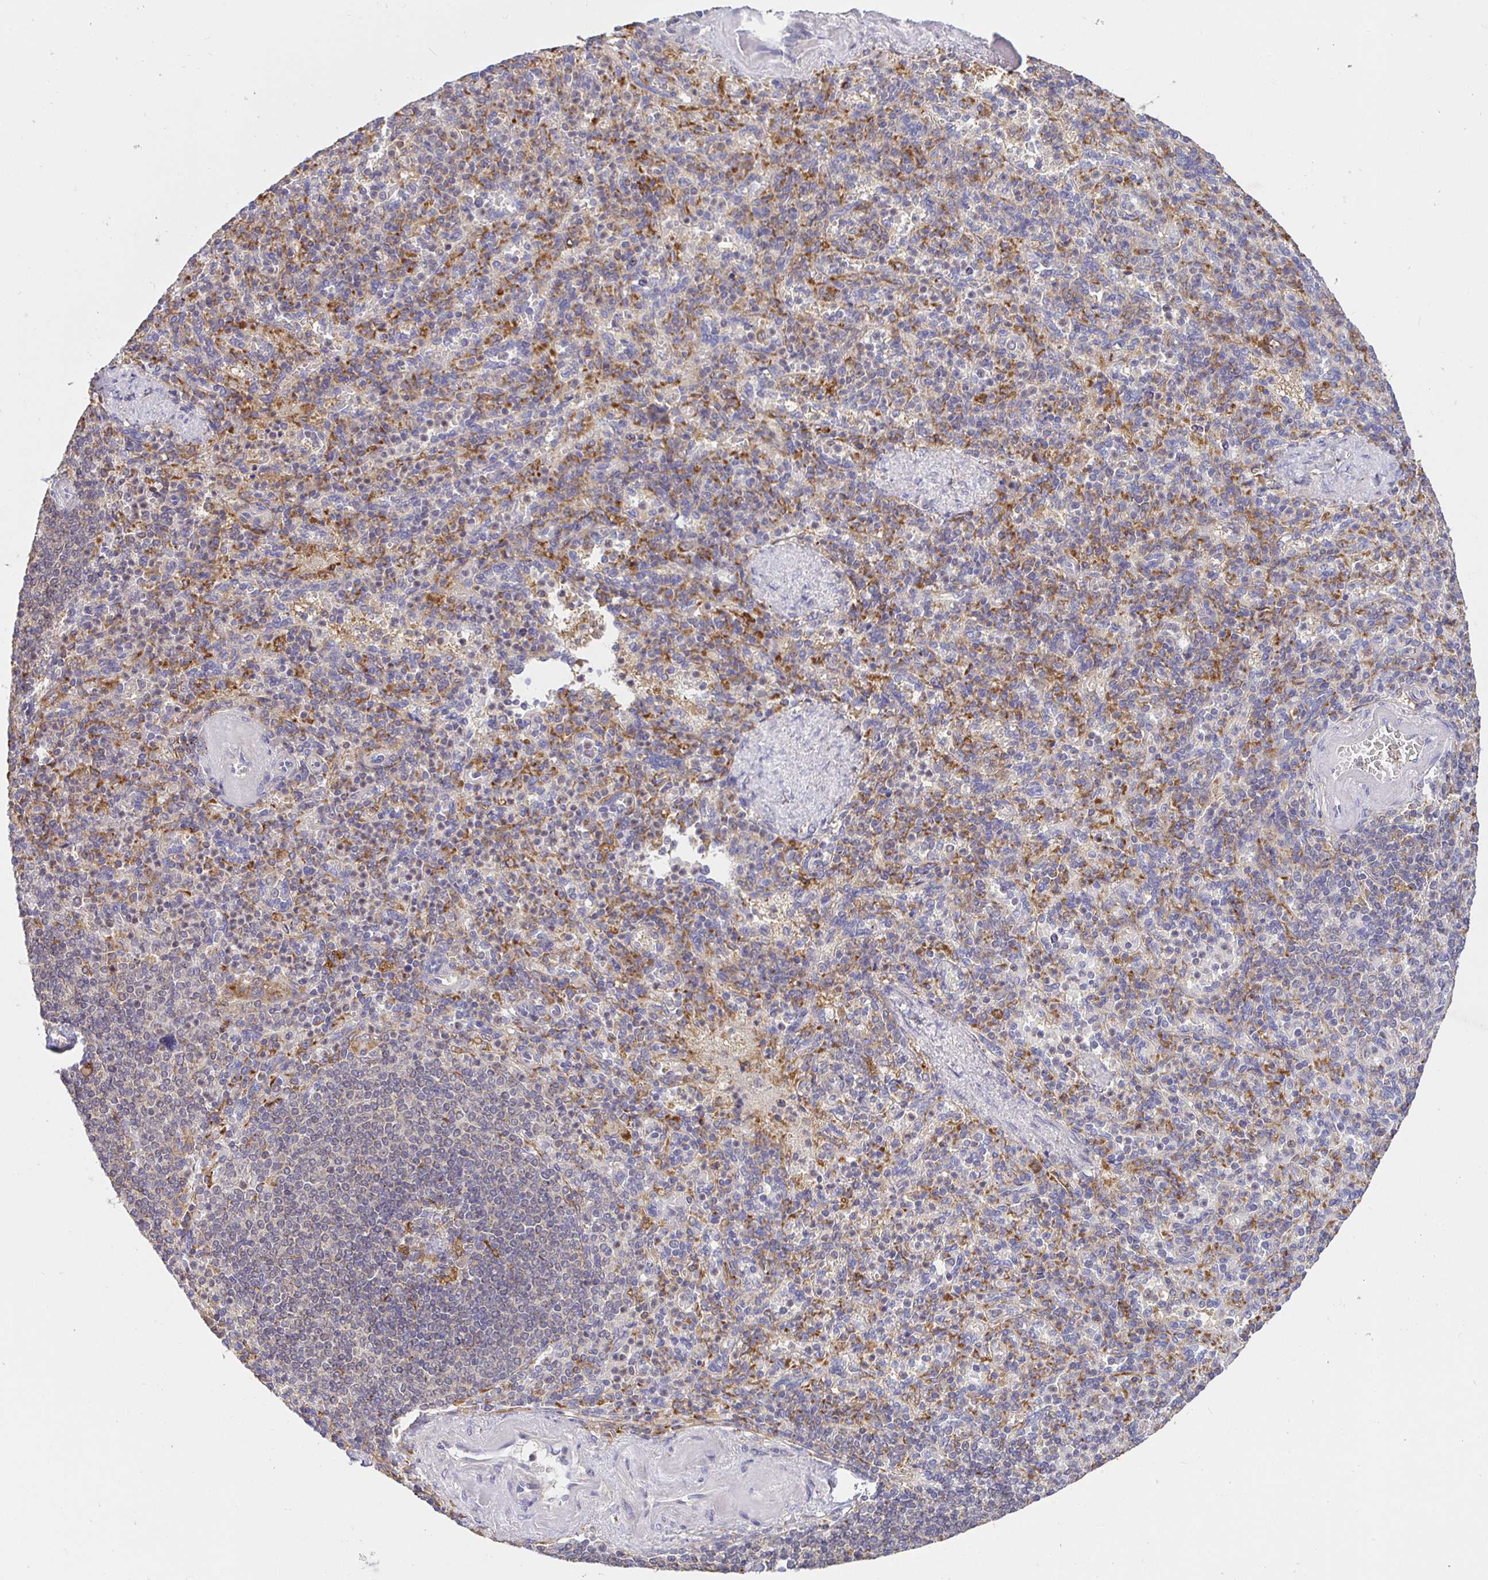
{"staining": {"intensity": "weak", "quantity": "<25%", "location": "cytoplasmic/membranous"}, "tissue": "spleen", "cell_type": "Cells in red pulp", "image_type": "normal", "snomed": [{"axis": "morphology", "description": "Normal tissue, NOS"}, {"axis": "topography", "description": "Spleen"}], "caption": "IHC micrograph of benign human spleen stained for a protein (brown), which shows no staining in cells in red pulp. Nuclei are stained in blue.", "gene": "ATP6V1F", "patient": {"sex": "female", "age": 74}}